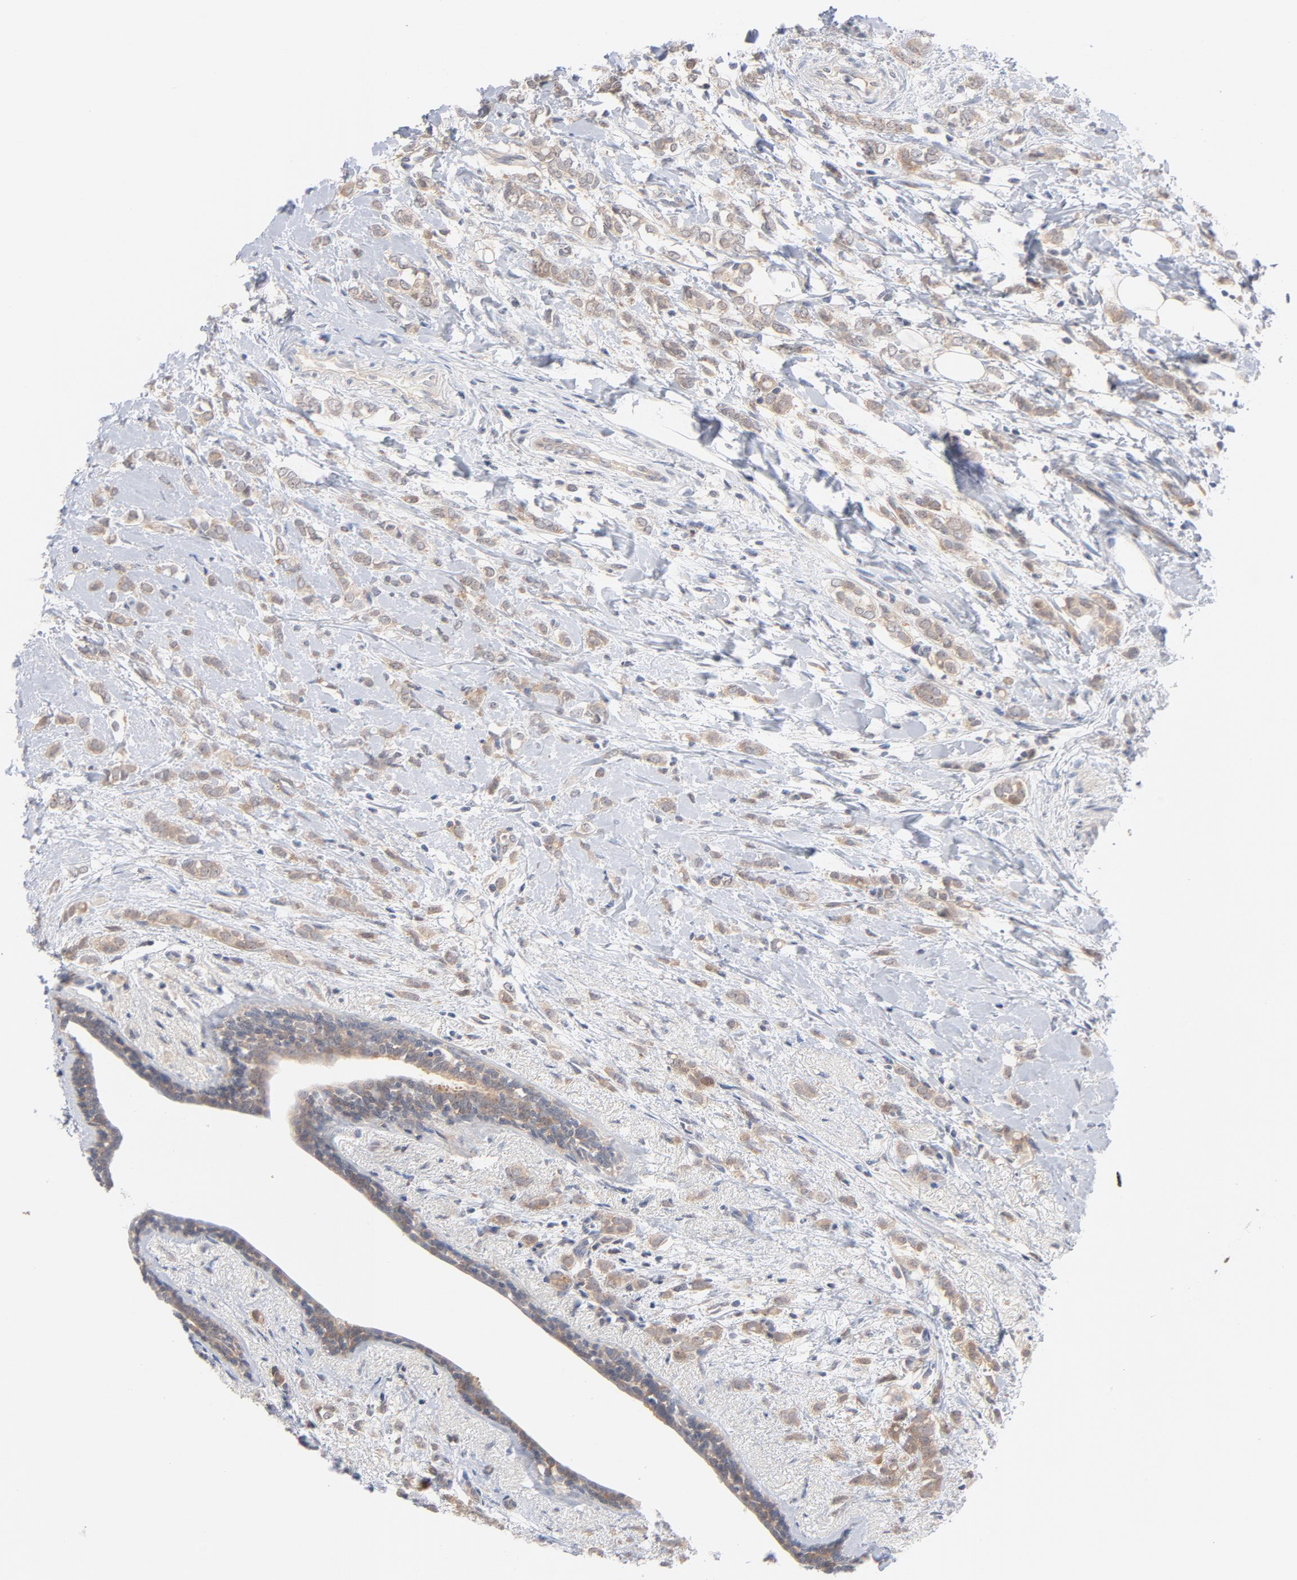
{"staining": {"intensity": "weak", "quantity": ">75%", "location": "cytoplasmic/membranous"}, "tissue": "breast cancer", "cell_type": "Tumor cells", "image_type": "cancer", "snomed": [{"axis": "morphology", "description": "Normal tissue, NOS"}, {"axis": "morphology", "description": "Lobular carcinoma"}, {"axis": "topography", "description": "Breast"}], "caption": "About >75% of tumor cells in breast cancer (lobular carcinoma) exhibit weak cytoplasmic/membranous protein positivity as visualized by brown immunohistochemical staining.", "gene": "UBL4A", "patient": {"sex": "female", "age": 47}}